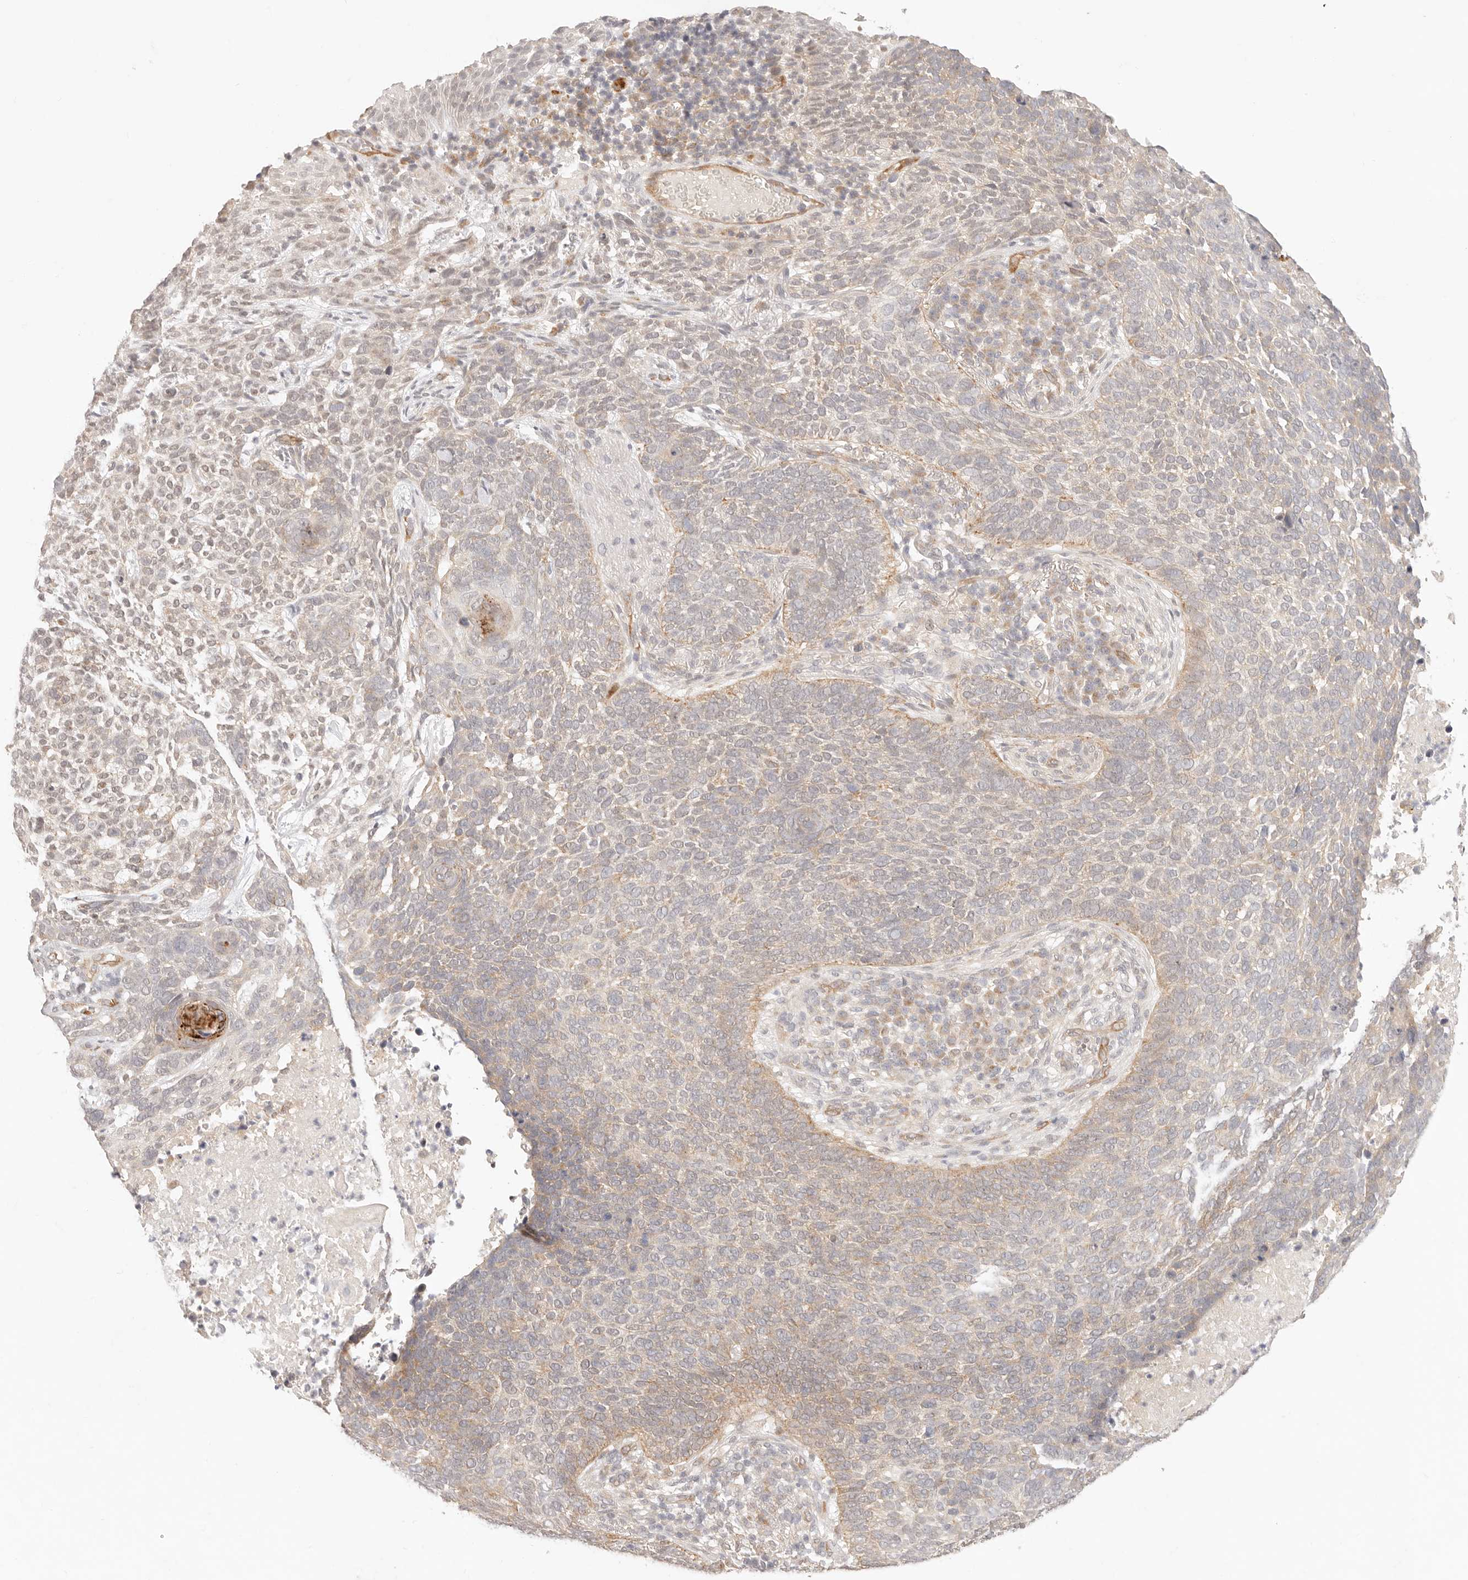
{"staining": {"intensity": "weak", "quantity": "<25%", "location": "cytoplasmic/membranous"}, "tissue": "skin cancer", "cell_type": "Tumor cells", "image_type": "cancer", "snomed": [{"axis": "morphology", "description": "Basal cell carcinoma"}, {"axis": "topography", "description": "Skin"}], "caption": "The histopathology image demonstrates no staining of tumor cells in skin cancer.", "gene": "GPR156", "patient": {"sex": "female", "age": 64}}